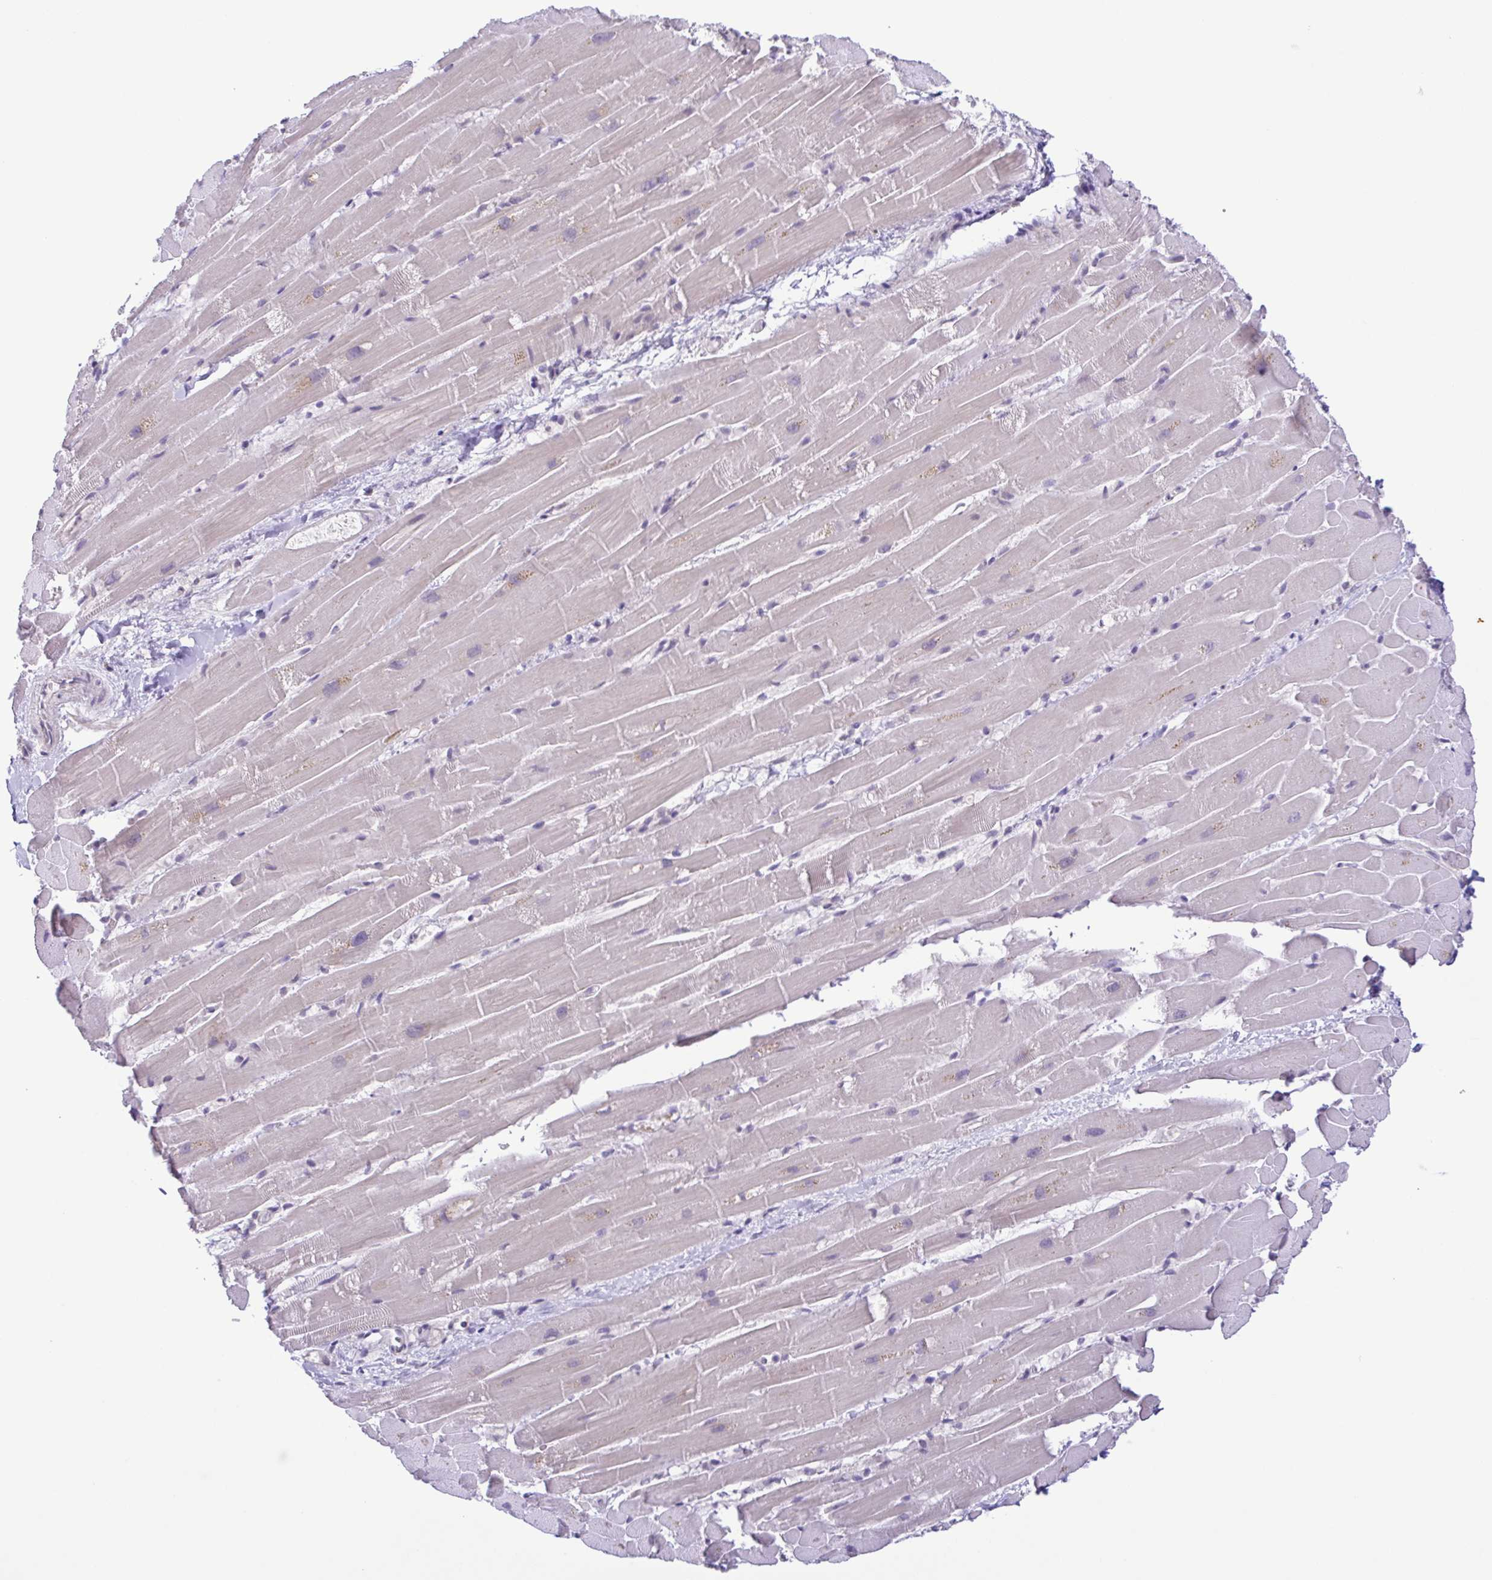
{"staining": {"intensity": "negative", "quantity": "none", "location": "none"}, "tissue": "heart muscle", "cell_type": "Cardiomyocytes", "image_type": "normal", "snomed": [{"axis": "morphology", "description": "Normal tissue, NOS"}, {"axis": "topography", "description": "Heart"}], "caption": "The photomicrograph shows no staining of cardiomyocytes in benign heart muscle.", "gene": "IL1RN", "patient": {"sex": "male", "age": 37}}